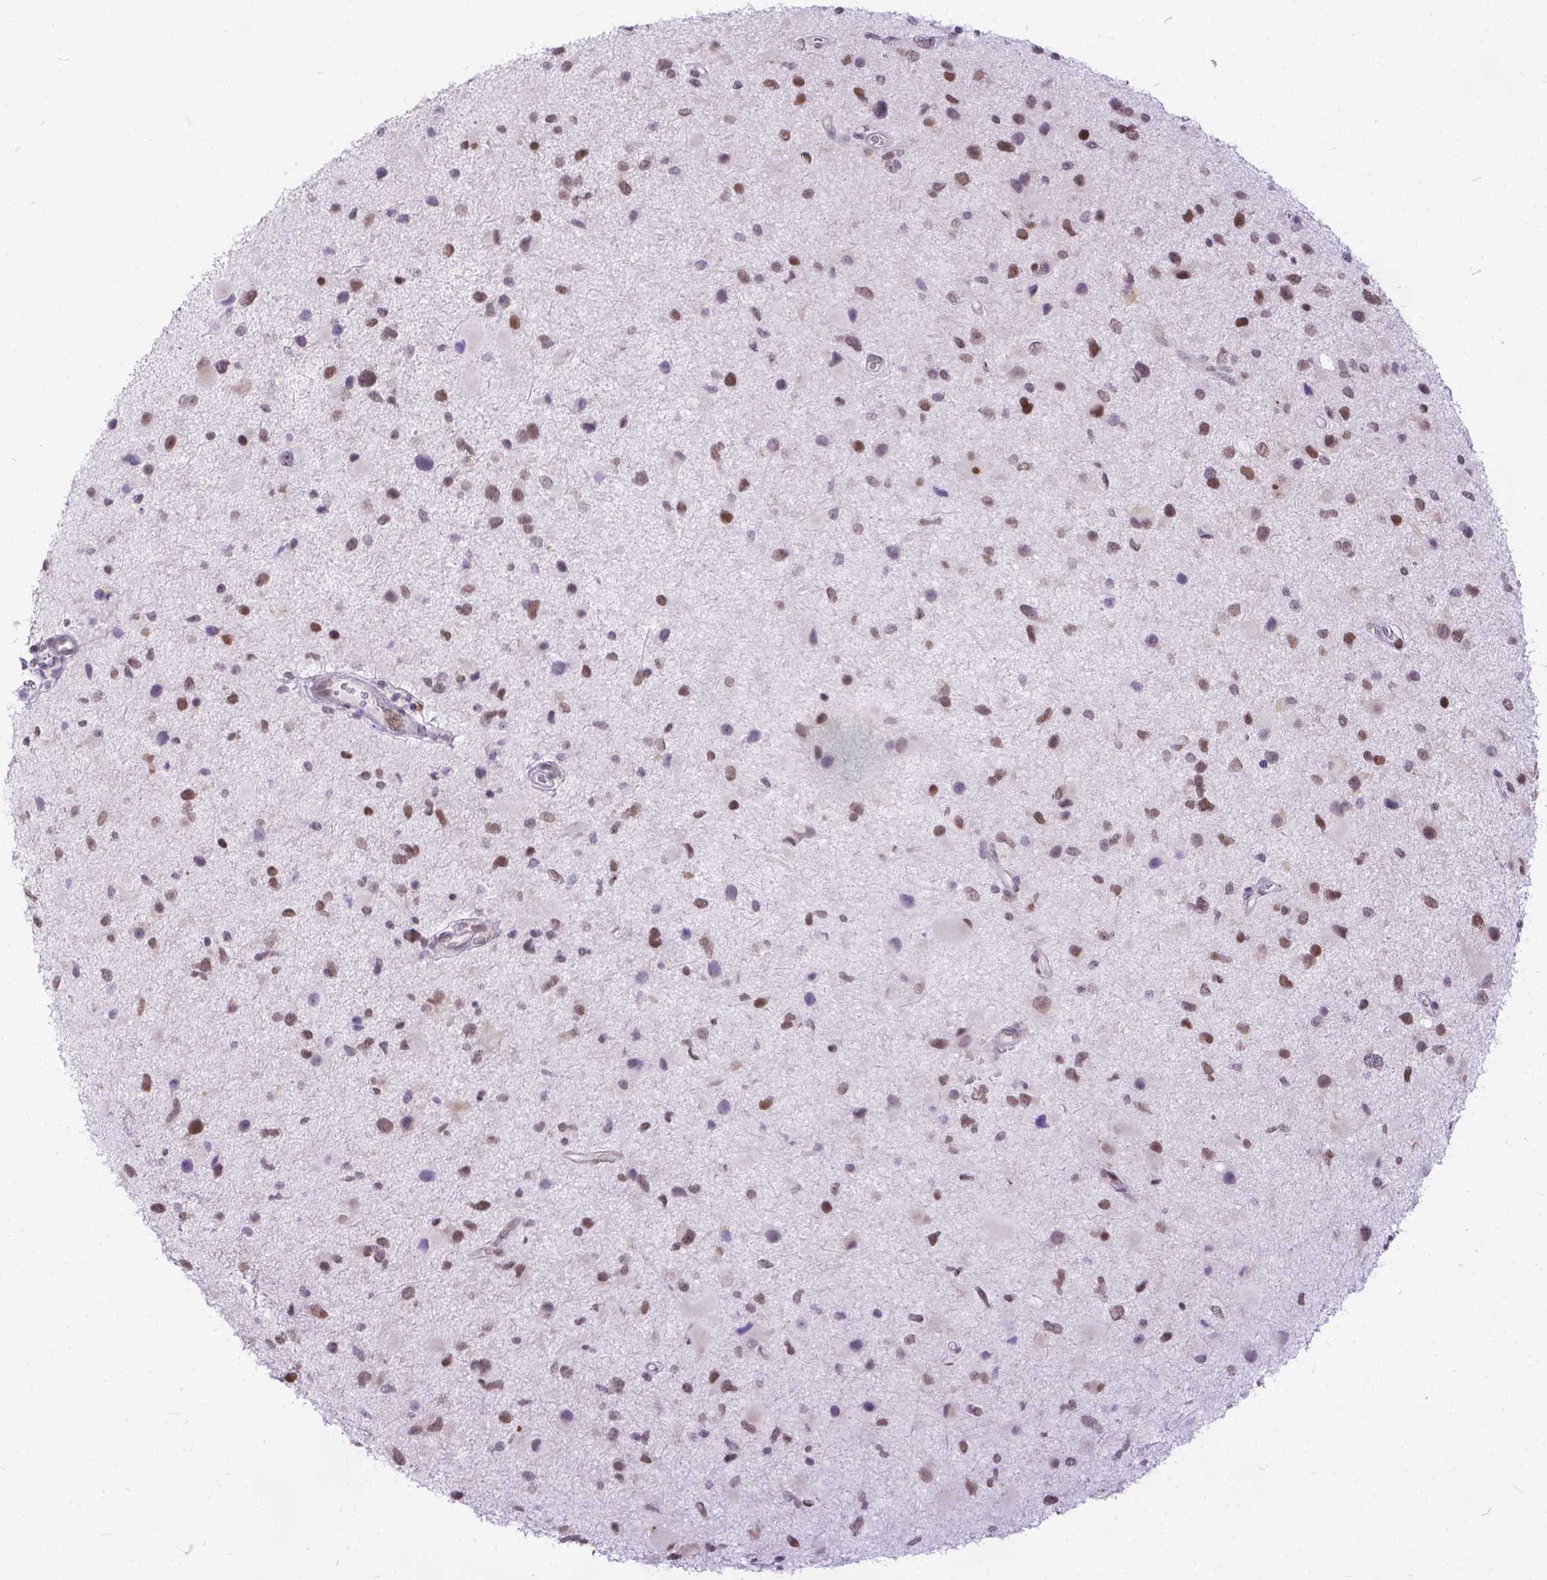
{"staining": {"intensity": "moderate", "quantity": "<25%", "location": "nuclear"}, "tissue": "glioma", "cell_type": "Tumor cells", "image_type": "cancer", "snomed": [{"axis": "morphology", "description": "Glioma, malignant, Low grade"}, {"axis": "topography", "description": "Brain"}], "caption": "A low amount of moderate nuclear positivity is seen in approximately <25% of tumor cells in malignant glioma (low-grade) tissue.", "gene": "FAM124B", "patient": {"sex": "female", "age": 32}}